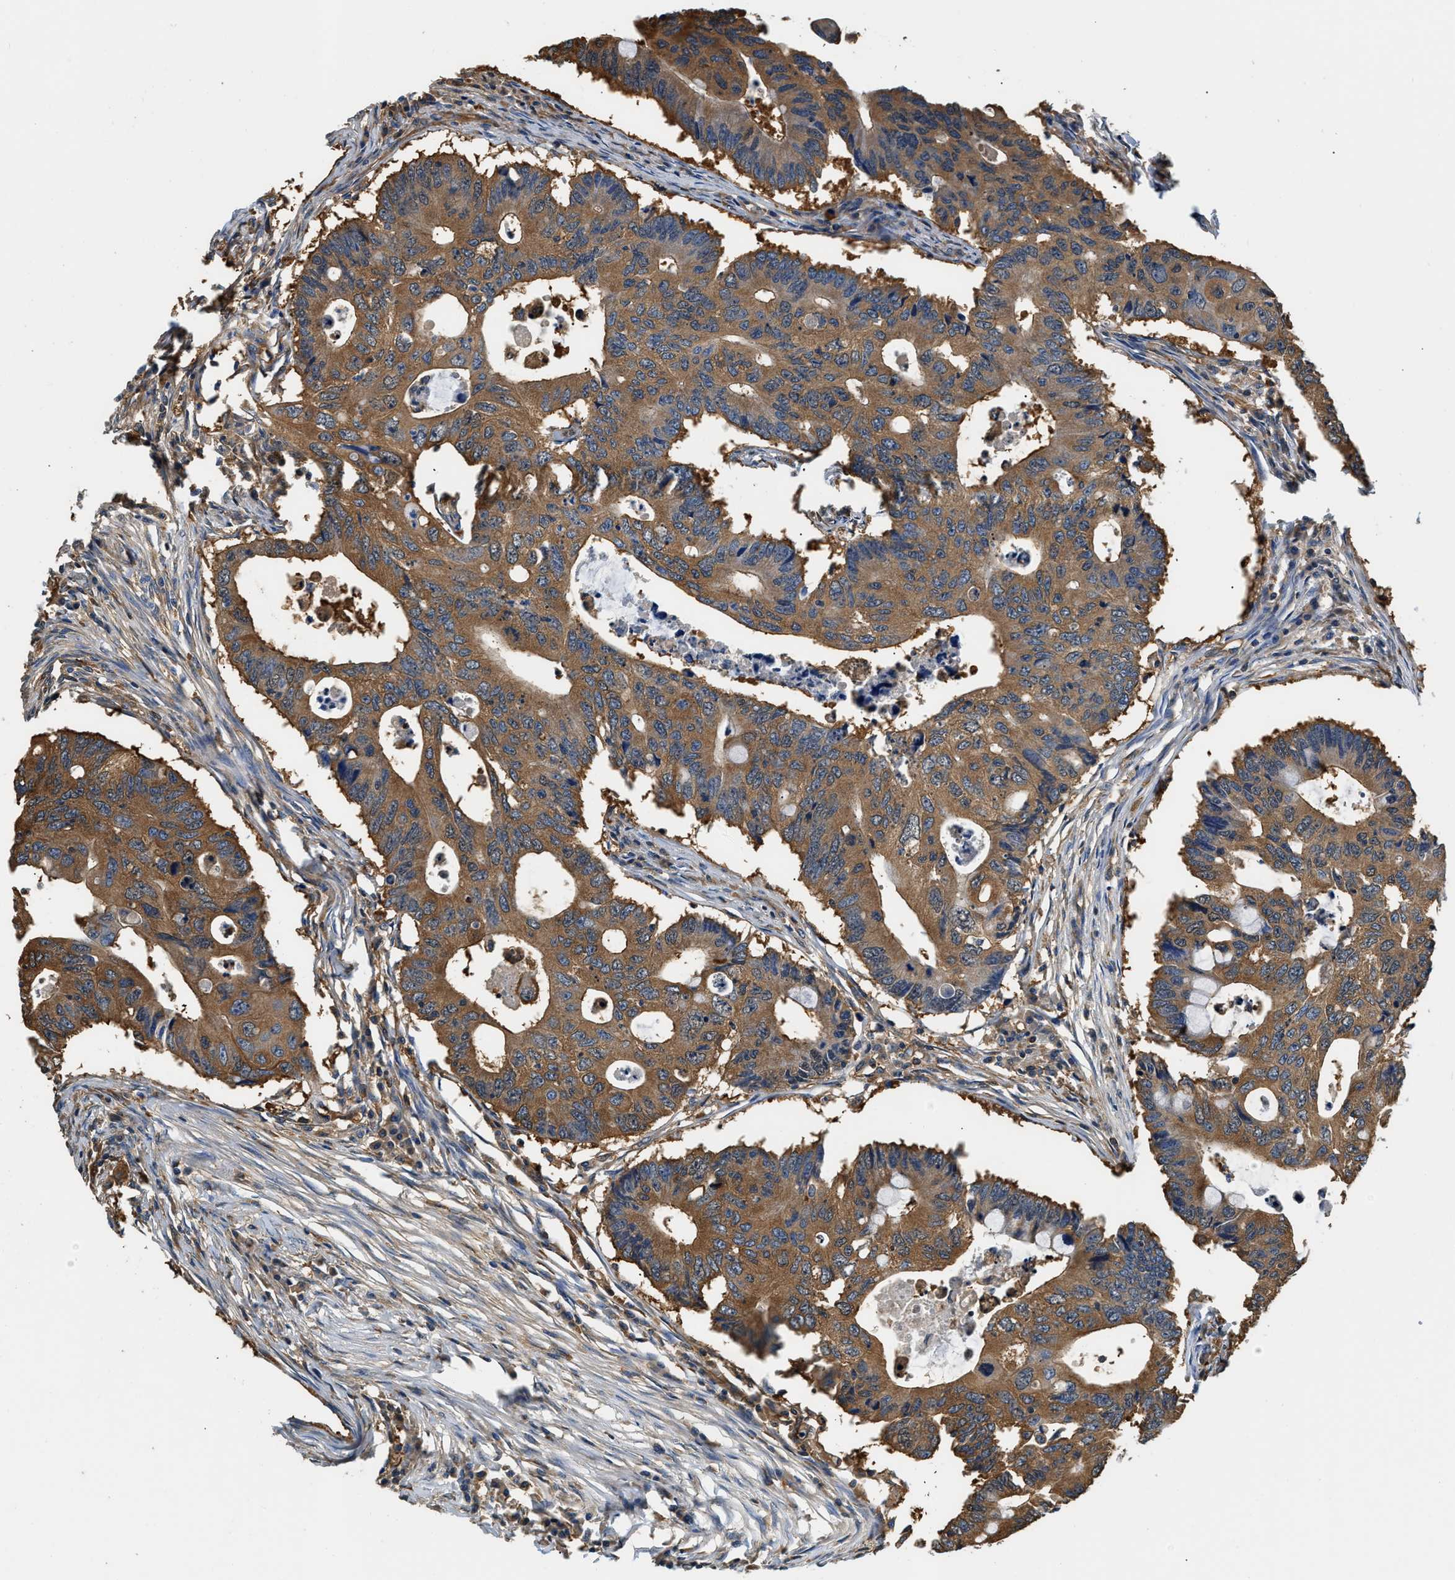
{"staining": {"intensity": "moderate", "quantity": ">75%", "location": "cytoplasmic/membranous"}, "tissue": "colorectal cancer", "cell_type": "Tumor cells", "image_type": "cancer", "snomed": [{"axis": "morphology", "description": "Adenocarcinoma, NOS"}, {"axis": "topography", "description": "Colon"}], "caption": "DAB immunohistochemical staining of human colorectal cancer reveals moderate cytoplasmic/membranous protein expression in about >75% of tumor cells.", "gene": "PPP2R1B", "patient": {"sex": "male", "age": 71}}